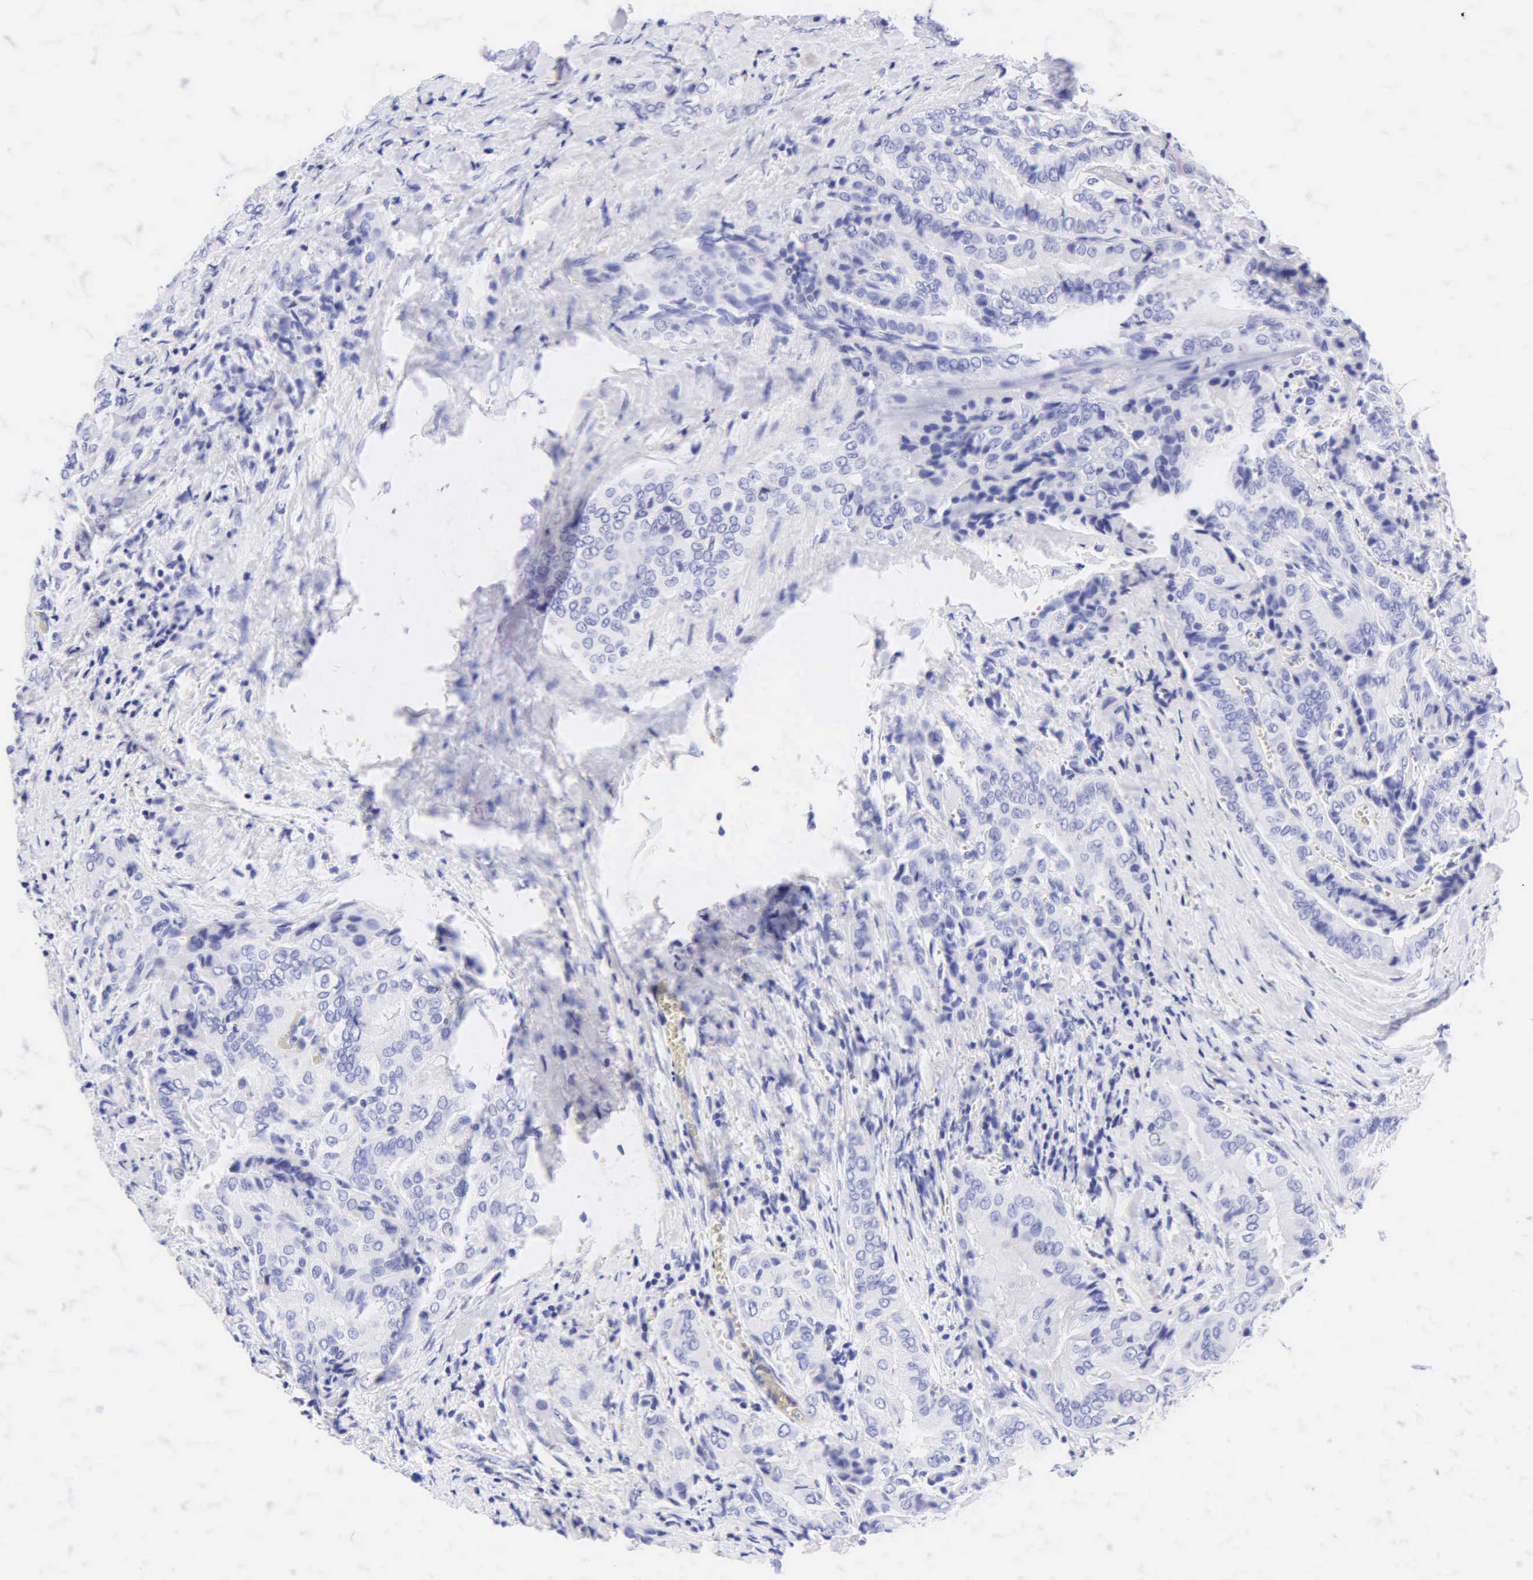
{"staining": {"intensity": "negative", "quantity": "none", "location": "none"}, "tissue": "thyroid cancer", "cell_type": "Tumor cells", "image_type": "cancer", "snomed": [{"axis": "morphology", "description": "Papillary adenocarcinoma, NOS"}, {"axis": "topography", "description": "Thyroid gland"}], "caption": "A high-resolution photomicrograph shows IHC staining of thyroid cancer, which exhibits no significant expression in tumor cells. (Immunohistochemistry, brightfield microscopy, high magnification).", "gene": "KRT20", "patient": {"sex": "female", "age": 71}}